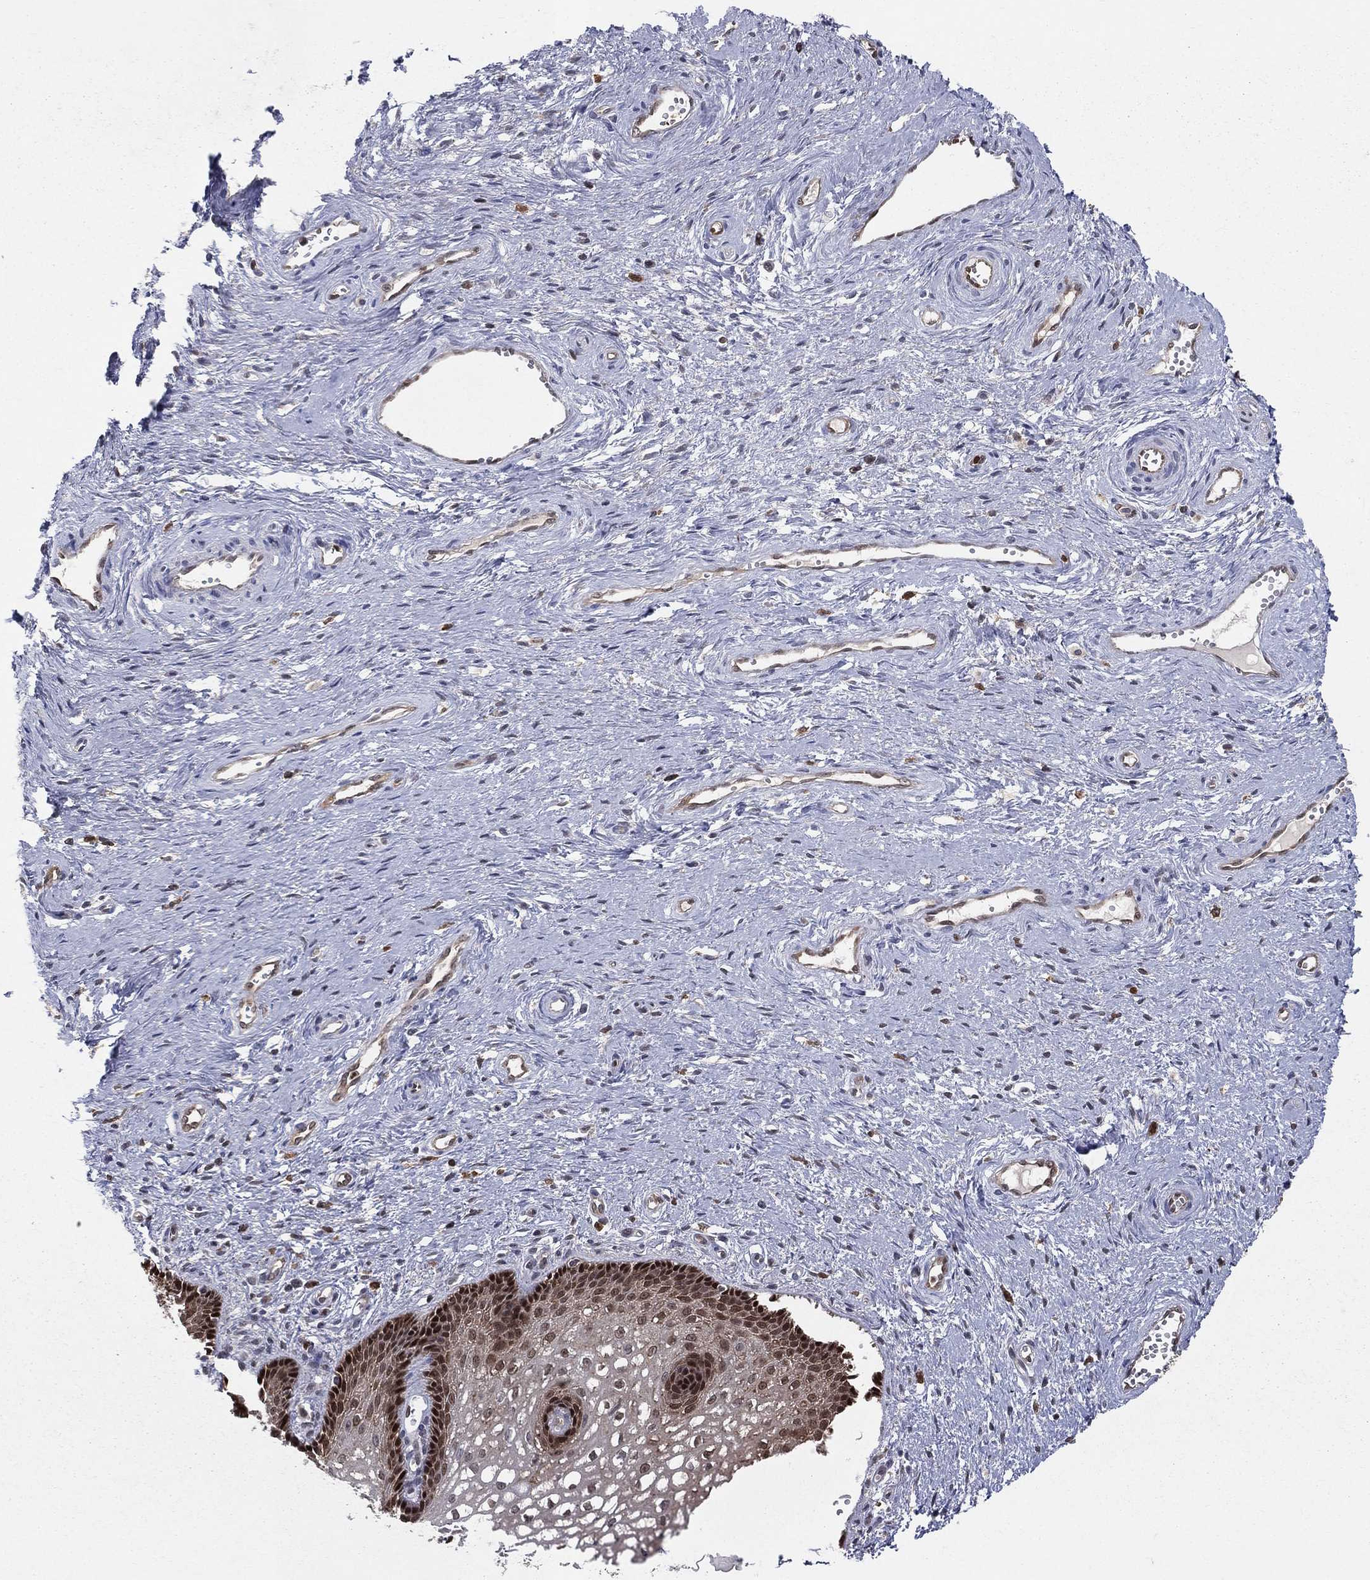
{"staining": {"intensity": "strong", "quantity": "<25%", "location": "nuclear"}, "tissue": "cervical cancer", "cell_type": "Tumor cells", "image_type": "cancer", "snomed": [{"axis": "morphology", "description": "Squamous cell carcinoma, NOS"}, {"axis": "topography", "description": "Cervix"}], "caption": "IHC photomicrograph of cervical cancer (squamous cell carcinoma) stained for a protein (brown), which shows medium levels of strong nuclear positivity in approximately <25% of tumor cells.", "gene": "ENO1", "patient": {"sex": "female", "age": 30}}